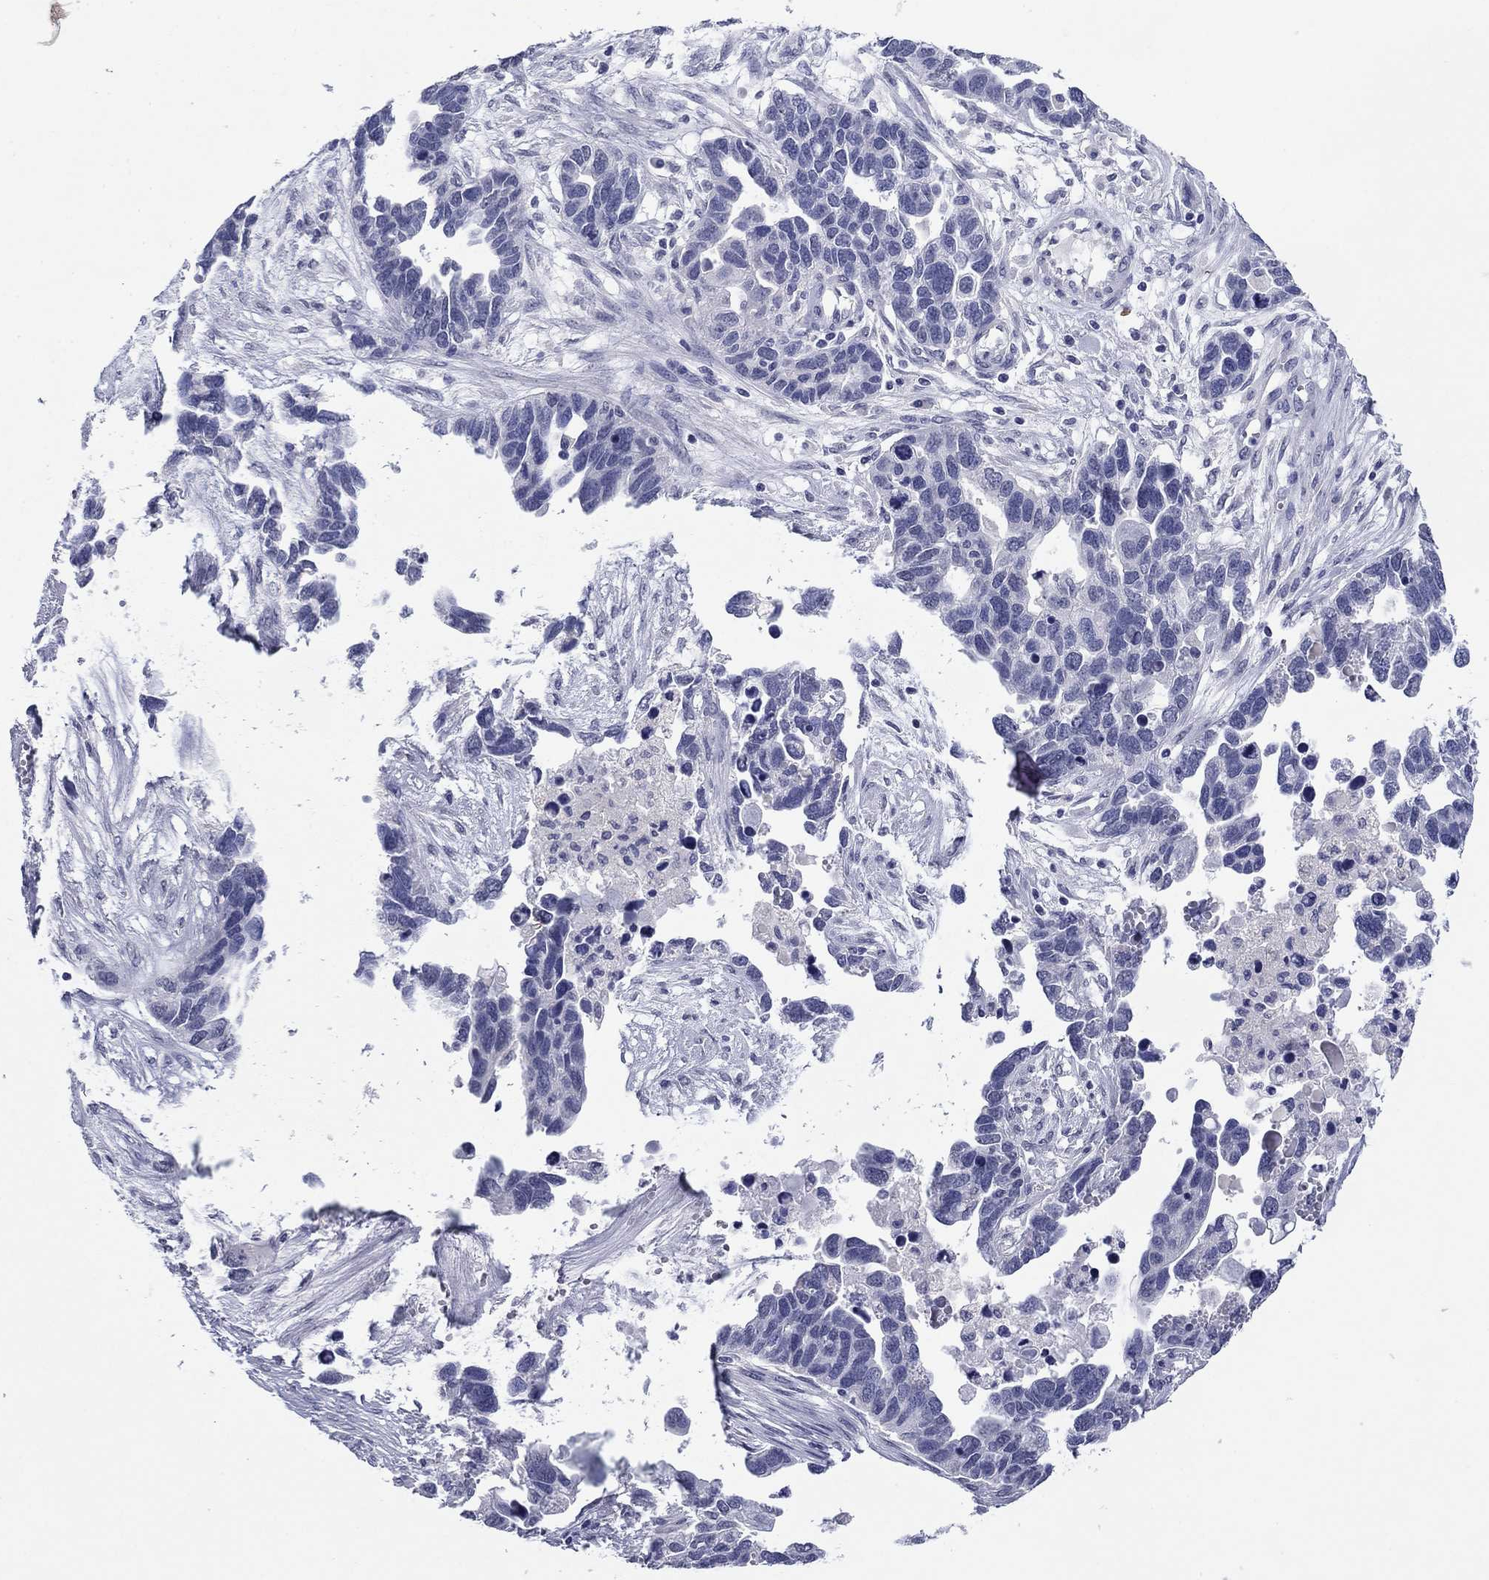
{"staining": {"intensity": "negative", "quantity": "none", "location": "none"}, "tissue": "ovarian cancer", "cell_type": "Tumor cells", "image_type": "cancer", "snomed": [{"axis": "morphology", "description": "Cystadenocarcinoma, serous, NOS"}, {"axis": "topography", "description": "Ovary"}], "caption": "Immunohistochemistry image of neoplastic tissue: ovarian cancer stained with DAB demonstrates no significant protein positivity in tumor cells.", "gene": "HAO1", "patient": {"sex": "female", "age": 54}}